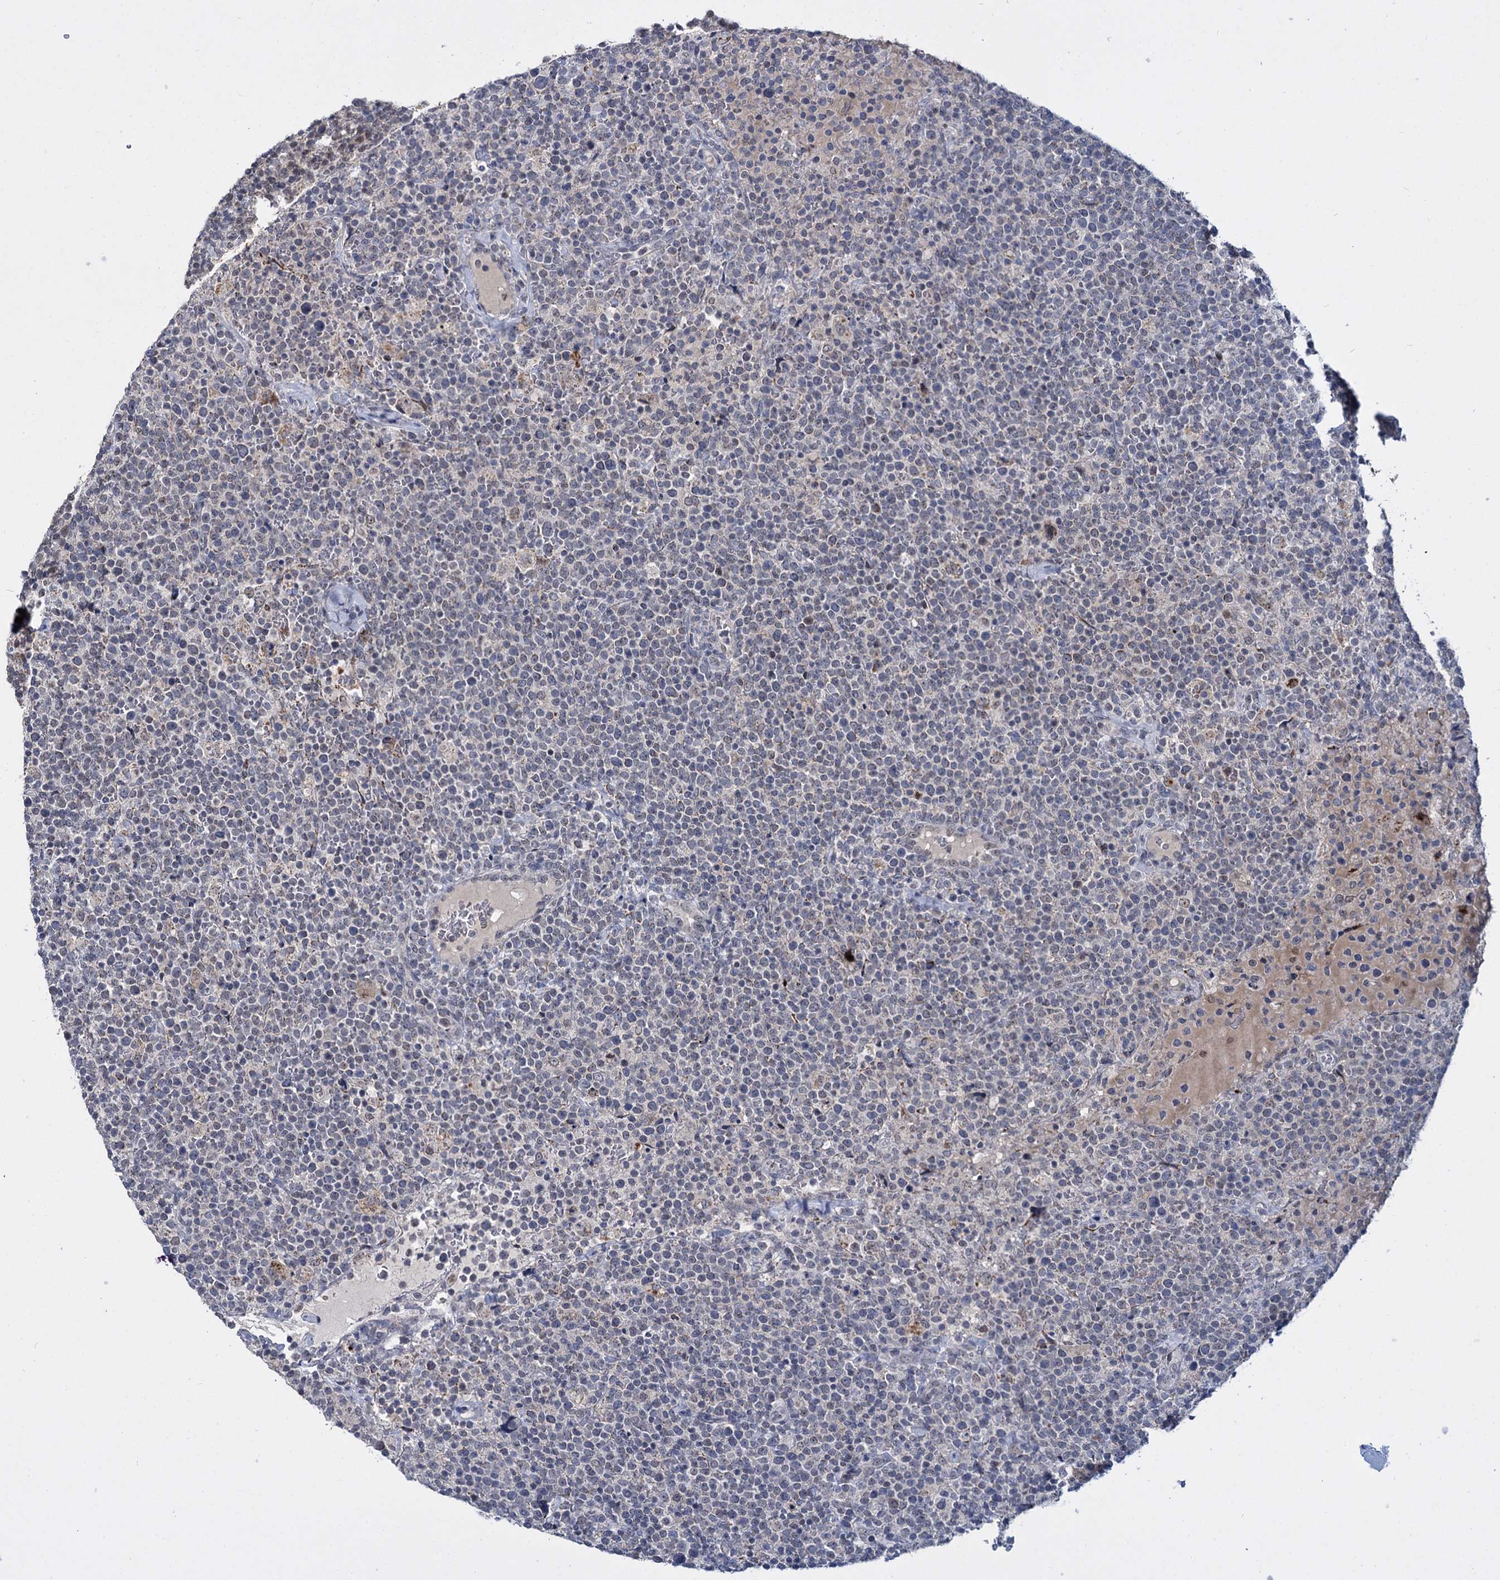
{"staining": {"intensity": "moderate", "quantity": "25%-75%", "location": "nuclear"}, "tissue": "lymphoma", "cell_type": "Tumor cells", "image_type": "cancer", "snomed": [{"axis": "morphology", "description": "Malignant lymphoma, non-Hodgkin's type, High grade"}, {"axis": "topography", "description": "Lymph node"}], "caption": "Immunohistochemistry (DAB (3,3'-diaminobenzidine)) staining of human lymphoma reveals moderate nuclear protein staining in about 25%-75% of tumor cells. (DAB (3,3'-diaminobenzidine) = brown stain, brightfield microscopy at high magnification).", "gene": "RPUSD4", "patient": {"sex": "male", "age": 61}}